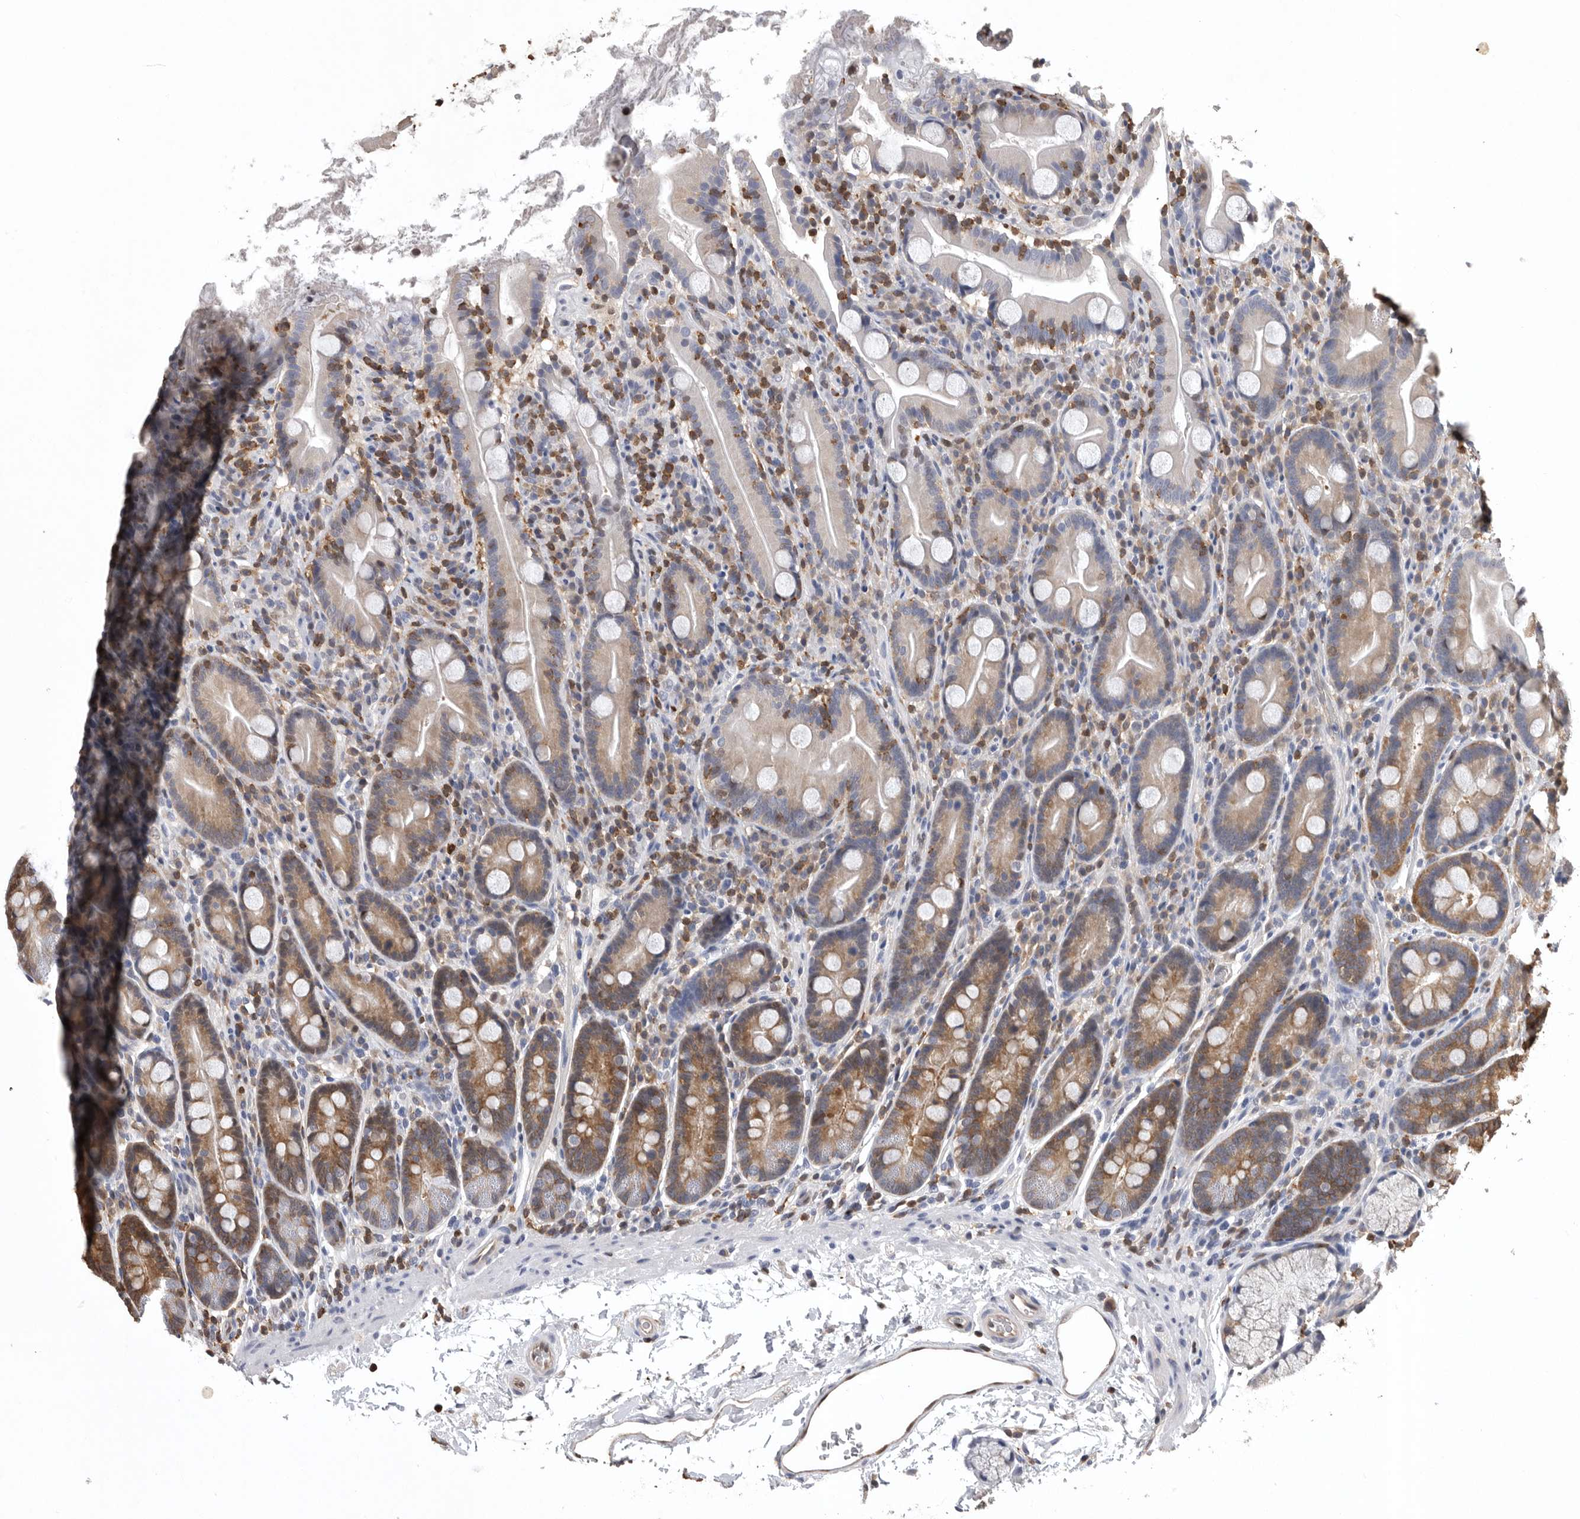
{"staining": {"intensity": "moderate", "quantity": "25%-75%", "location": "cytoplasmic/membranous,nuclear"}, "tissue": "duodenum", "cell_type": "Glandular cells", "image_type": "normal", "snomed": [{"axis": "morphology", "description": "Normal tissue, NOS"}, {"axis": "topography", "description": "Duodenum"}], "caption": "Unremarkable duodenum was stained to show a protein in brown. There is medium levels of moderate cytoplasmic/membranous,nuclear staining in approximately 25%-75% of glandular cells.", "gene": "PDCD4", "patient": {"sex": "male", "age": 35}}